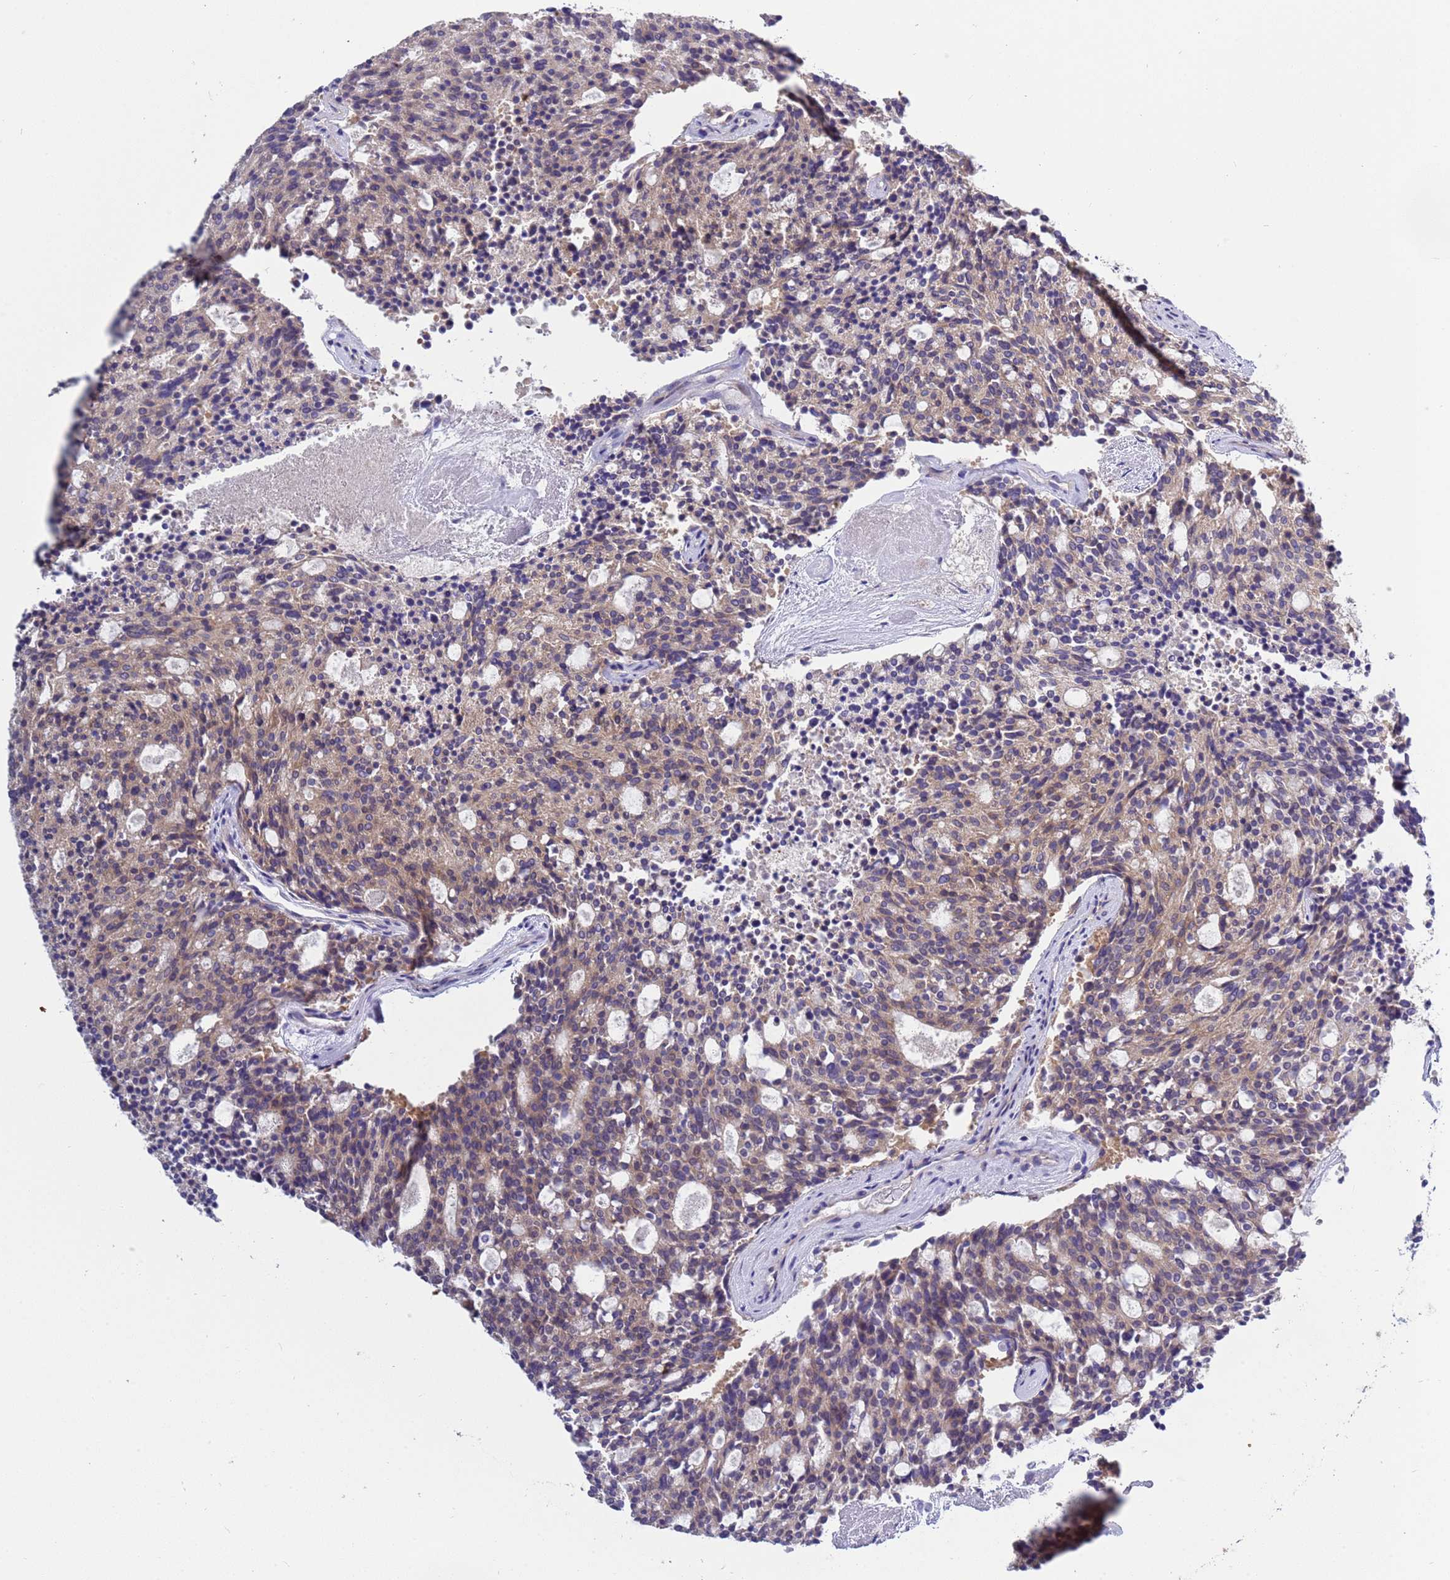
{"staining": {"intensity": "weak", "quantity": "<25%", "location": "cytoplasmic/membranous"}, "tissue": "carcinoid", "cell_type": "Tumor cells", "image_type": "cancer", "snomed": [{"axis": "morphology", "description": "Carcinoid, malignant, NOS"}, {"axis": "topography", "description": "Pancreas"}], "caption": "Carcinoid (malignant) stained for a protein using immunohistochemistry (IHC) displays no expression tumor cells.", "gene": "RC3H2", "patient": {"sex": "female", "age": 54}}